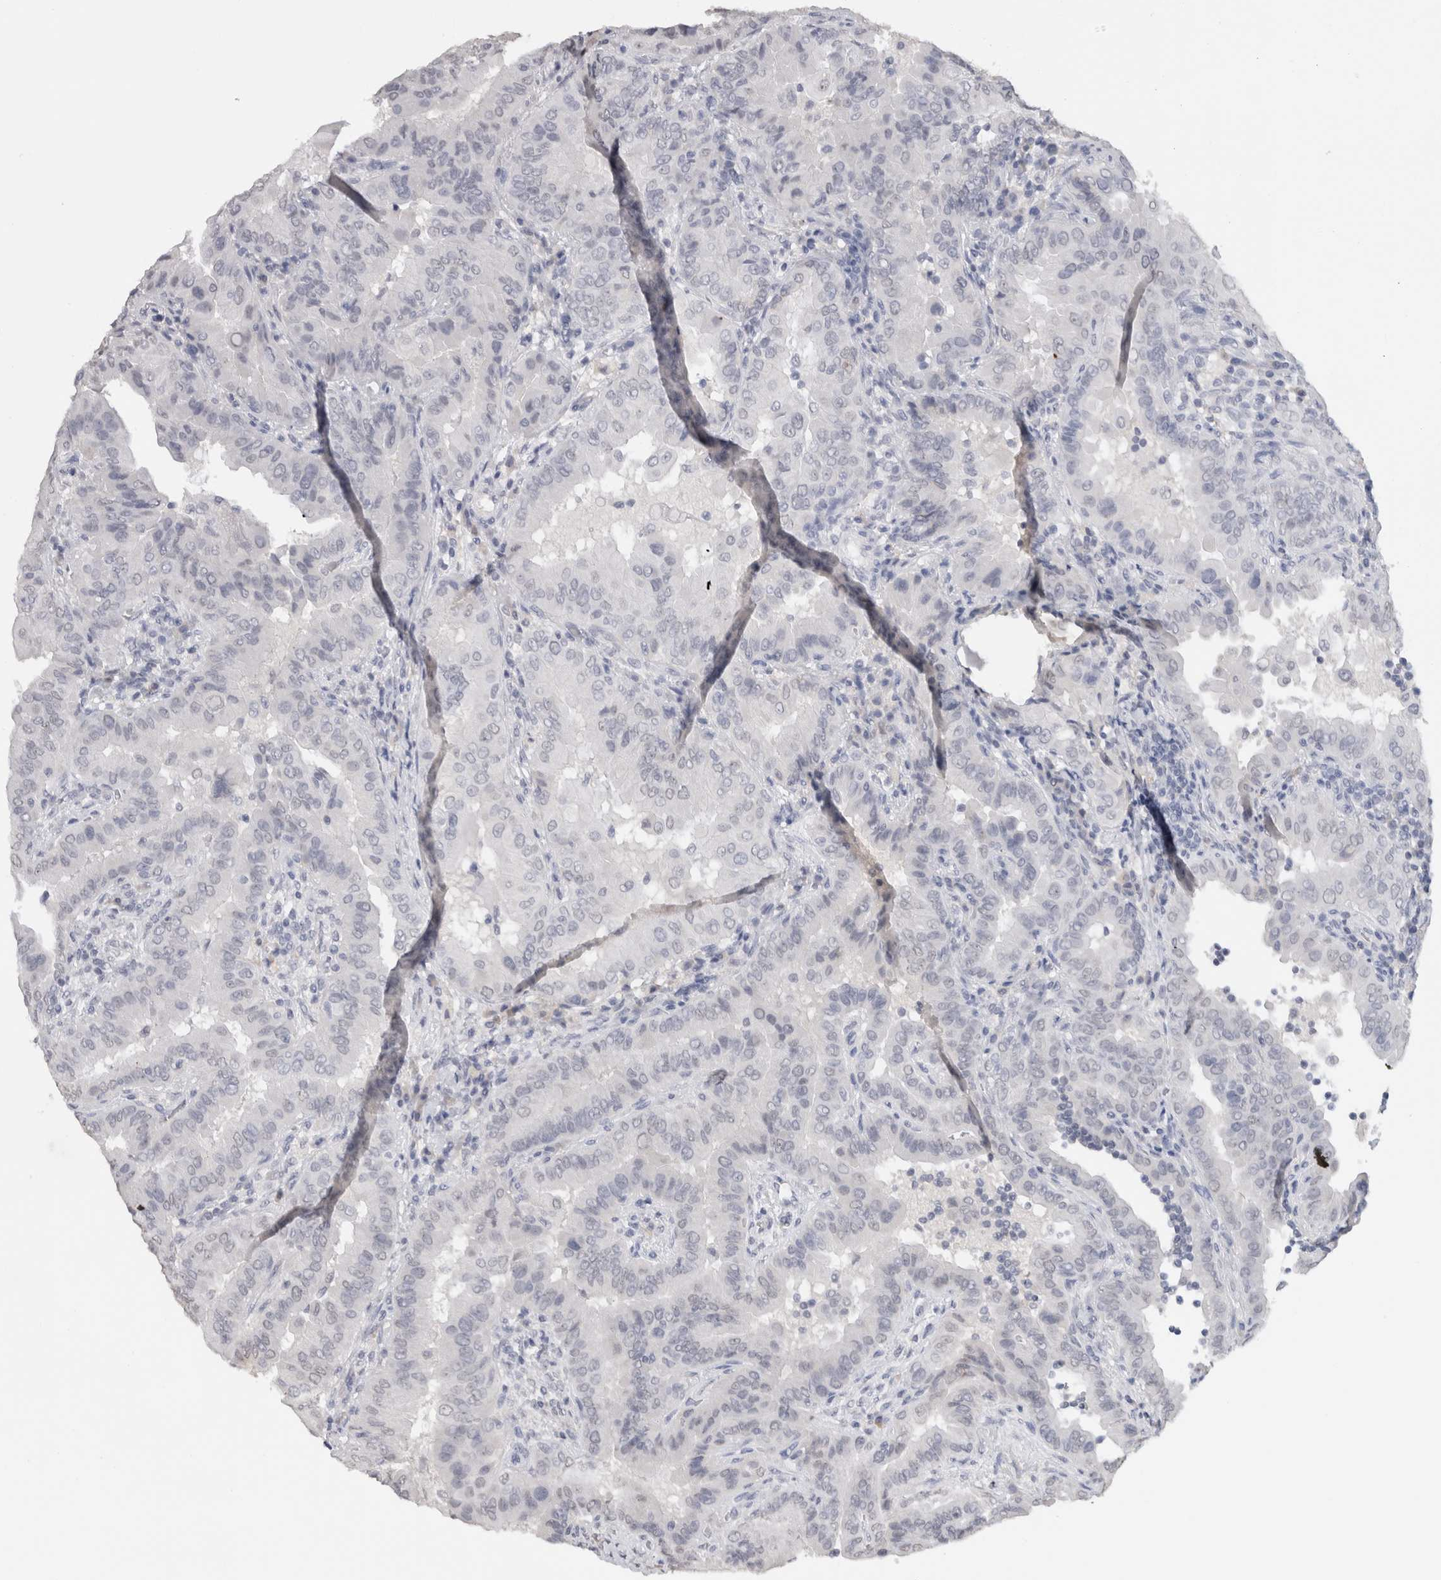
{"staining": {"intensity": "negative", "quantity": "none", "location": "none"}, "tissue": "thyroid cancer", "cell_type": "Tumor cells", "image_type": "cancer", "snomed": [{"axis": "morphology", "description": "Papillary adenocarcinoma, NOS"}, {"axis": "topography", "description": "Thyroid gland"}], "caption": "Tumor cells show no significant expression in thyroid cancer.", "gene": "CADM3", "patient": {"sex": "male", "age": 33}}